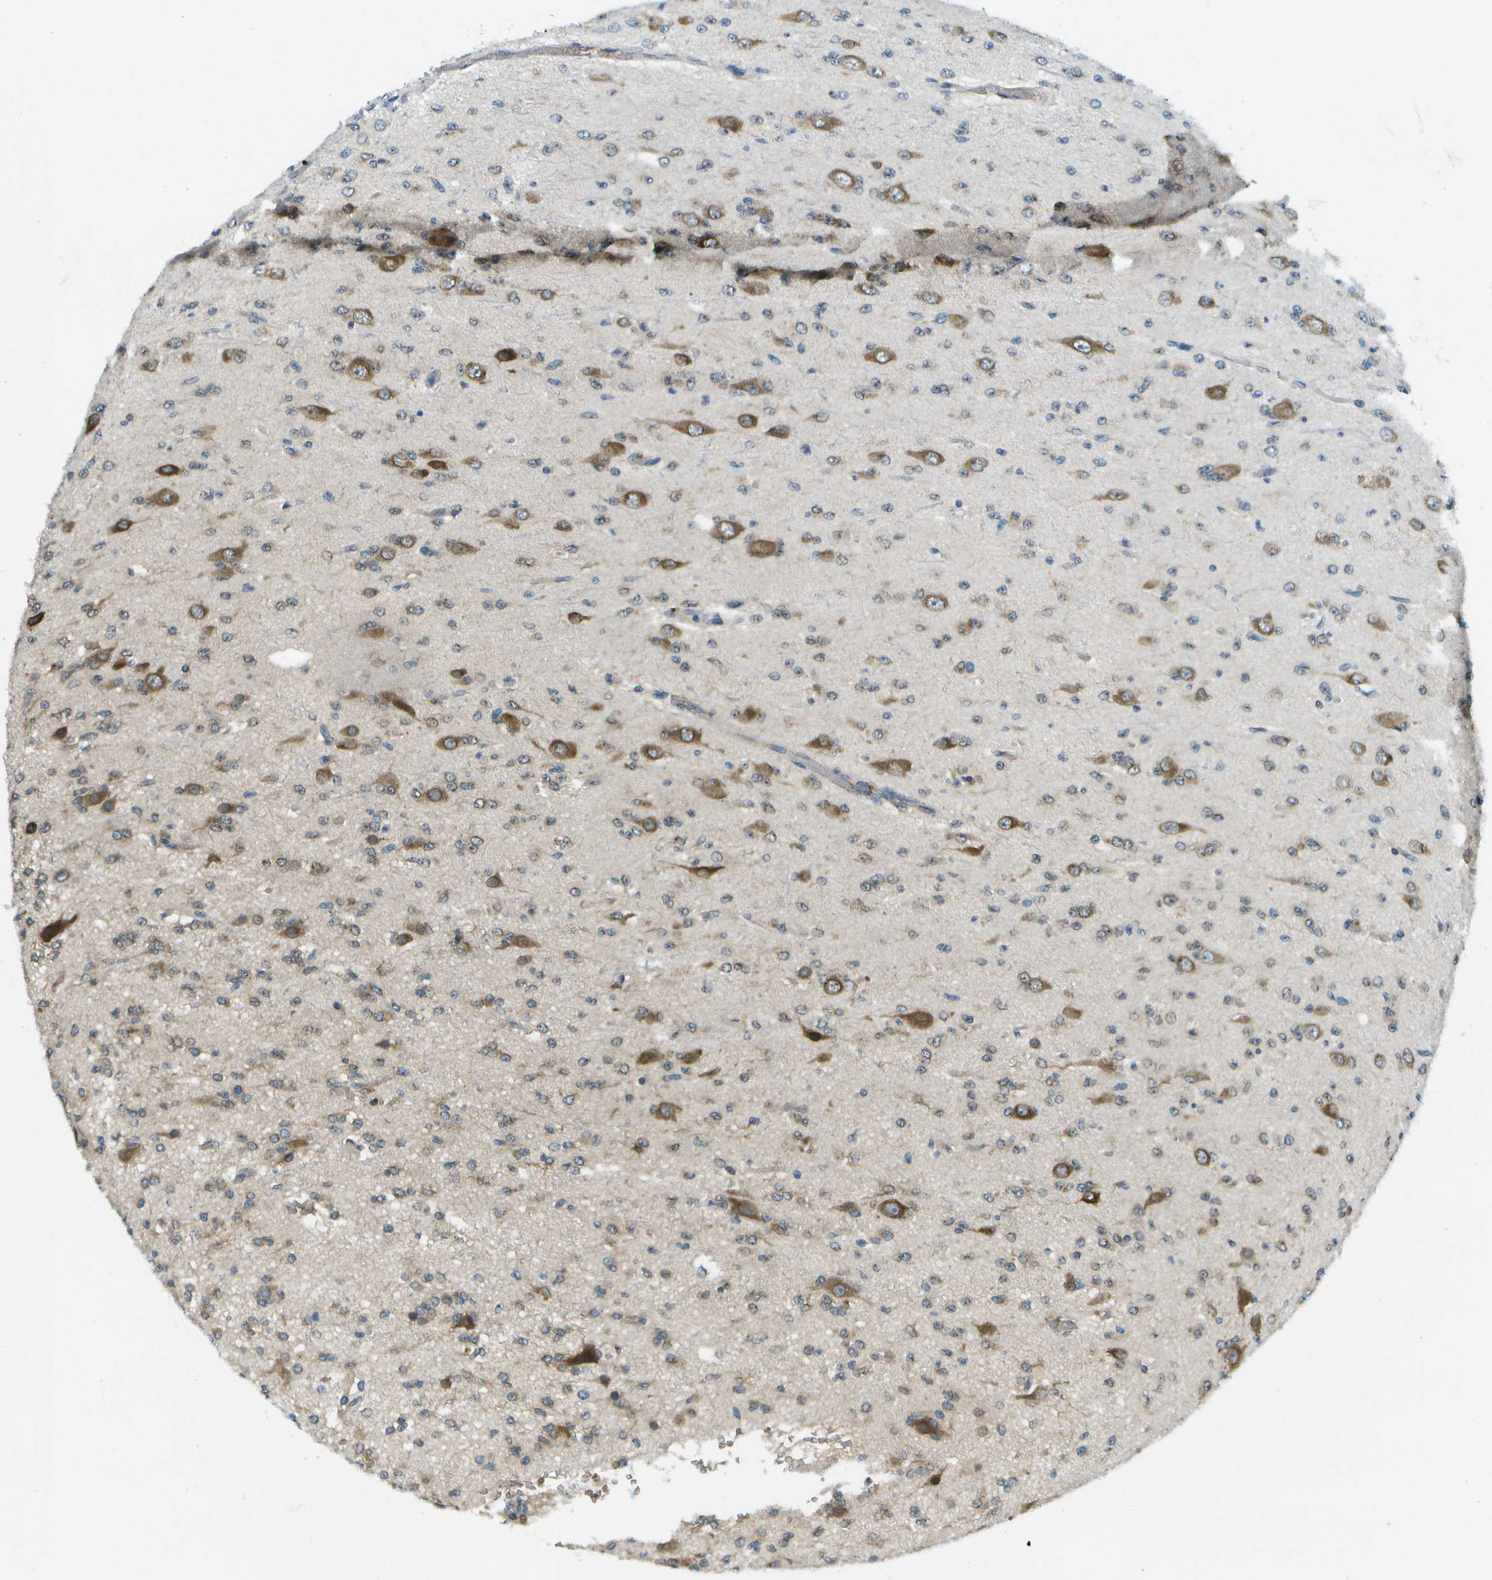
{"staining": {"intensity": "moderate", "quantity": "<25%", "location": "cytoplasmic/membranous"}, "tissue": "glioma", "cell_type": "Tumor cells", "image_type": "cancer", "snomed": [{"axis": "morphology", "description": "Glioma, malignant, Low grade"}, {"axis": "topography", "description": "Brain"}], "caption": "Brown immunohistochemical staining in glioma exhibits moderate cytoplasmic/membranous staining in about <25% of tumor cells. (DAB (3,3'-diaminobenzidine) IHC, brown staining for protein, blue staining for nuclei).", "gene": "CTIF", "patient": {"sex": "male", "age": 38}}